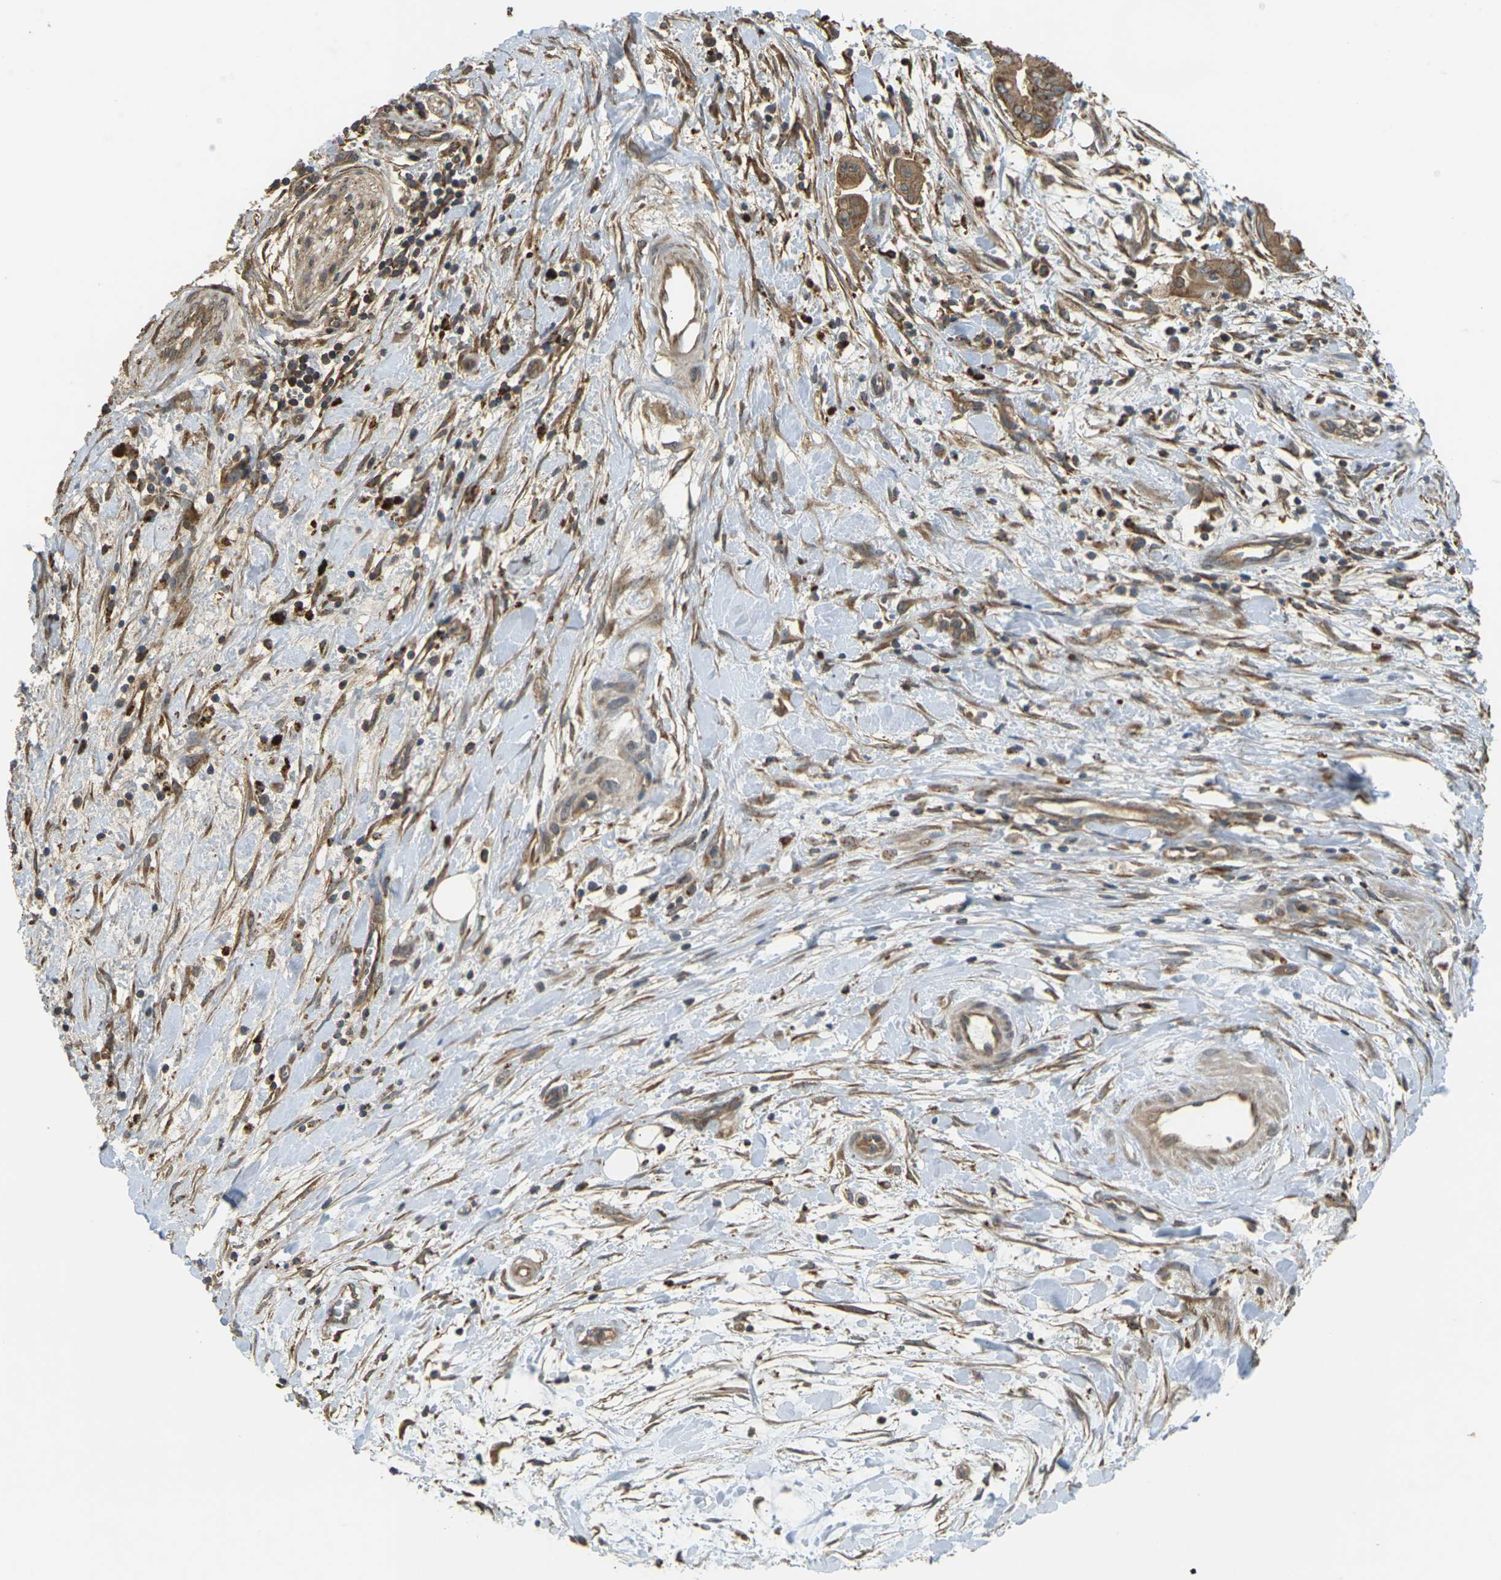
{"staining": {"intensity": "moderate", "quantity": ">75%", "location": "cytoplasmic/membranous"}, "tissue": "pancreatic cancer", "cell_type": "Tumor cells", "image_type": "cancer", "snomed": [{"axis": "morphology", "description": "Adenocarcinoma, NOS"}, {"axis": "topography", "description": "Pancreas"}], "caption": "Immunohistochemical staining of human adenocarcinoma (pancreatic) shows medium levels of moderate cytoplasmic/membranous expression in about >75% of tumor cells. (IHC, brightfield microscopy, high magnification).", "gene": "KSR1", "patient": {"sex": "female", "age": 75}}